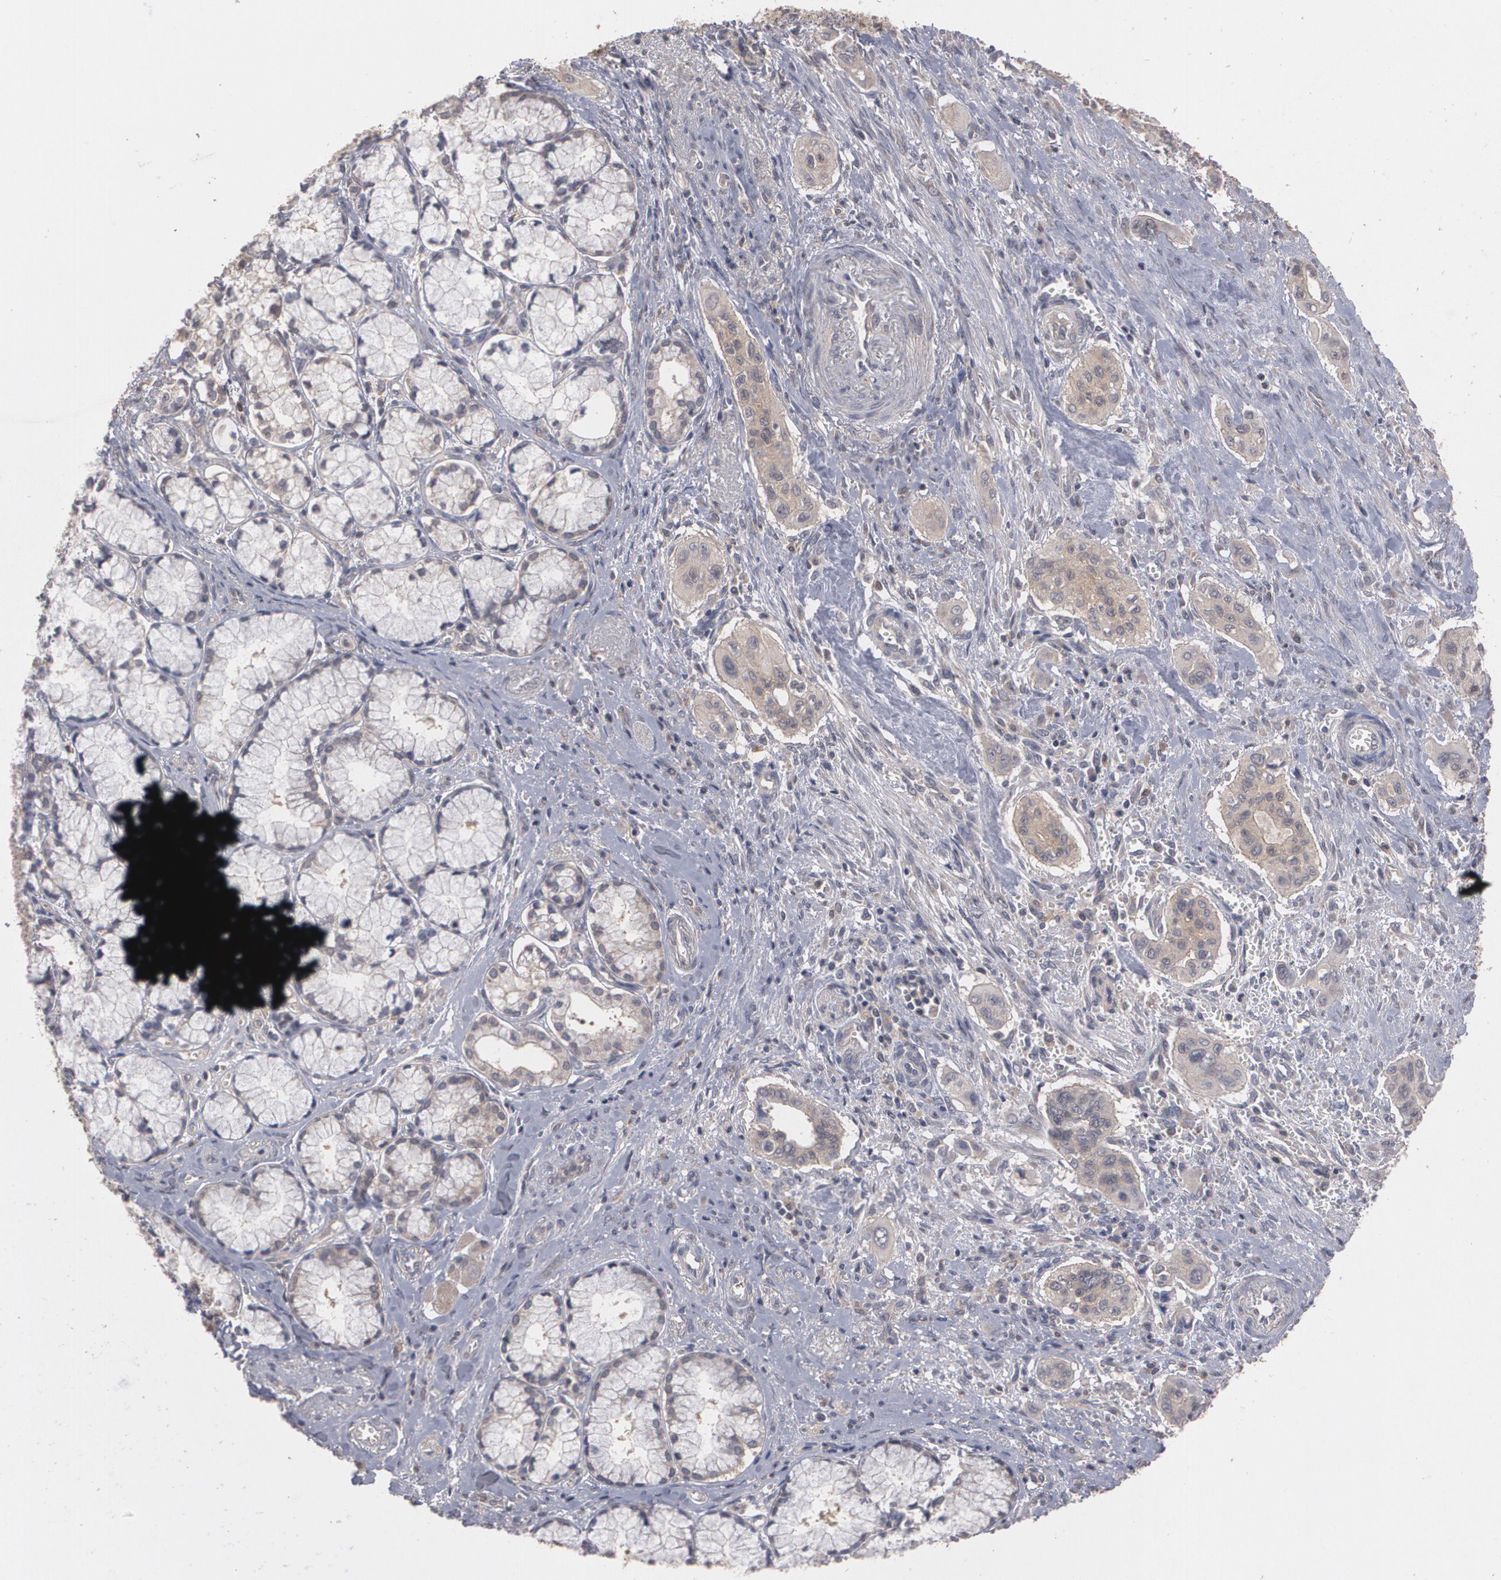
{"staining": {"intensity": "weak", "quantity": ">75%", "location": "cytoplasmic/membranous"}, "tissue": "pancreatic cancer", "cell_type": "Tumor cells", "image_type": "cancer", "snomed": [{"axis": "morphology", "description": "Adenocarcinoma, NOS"}, {"axis": "topography", "description": "Pancreas"}], "caption": "The image displays a brown stain indicating the presence of a protein in the cytoplasmic/membranous of tumor cells in pancreatic cancer.", "gene": "ARF6", "patient": {"sex": "male", "age": 77}}